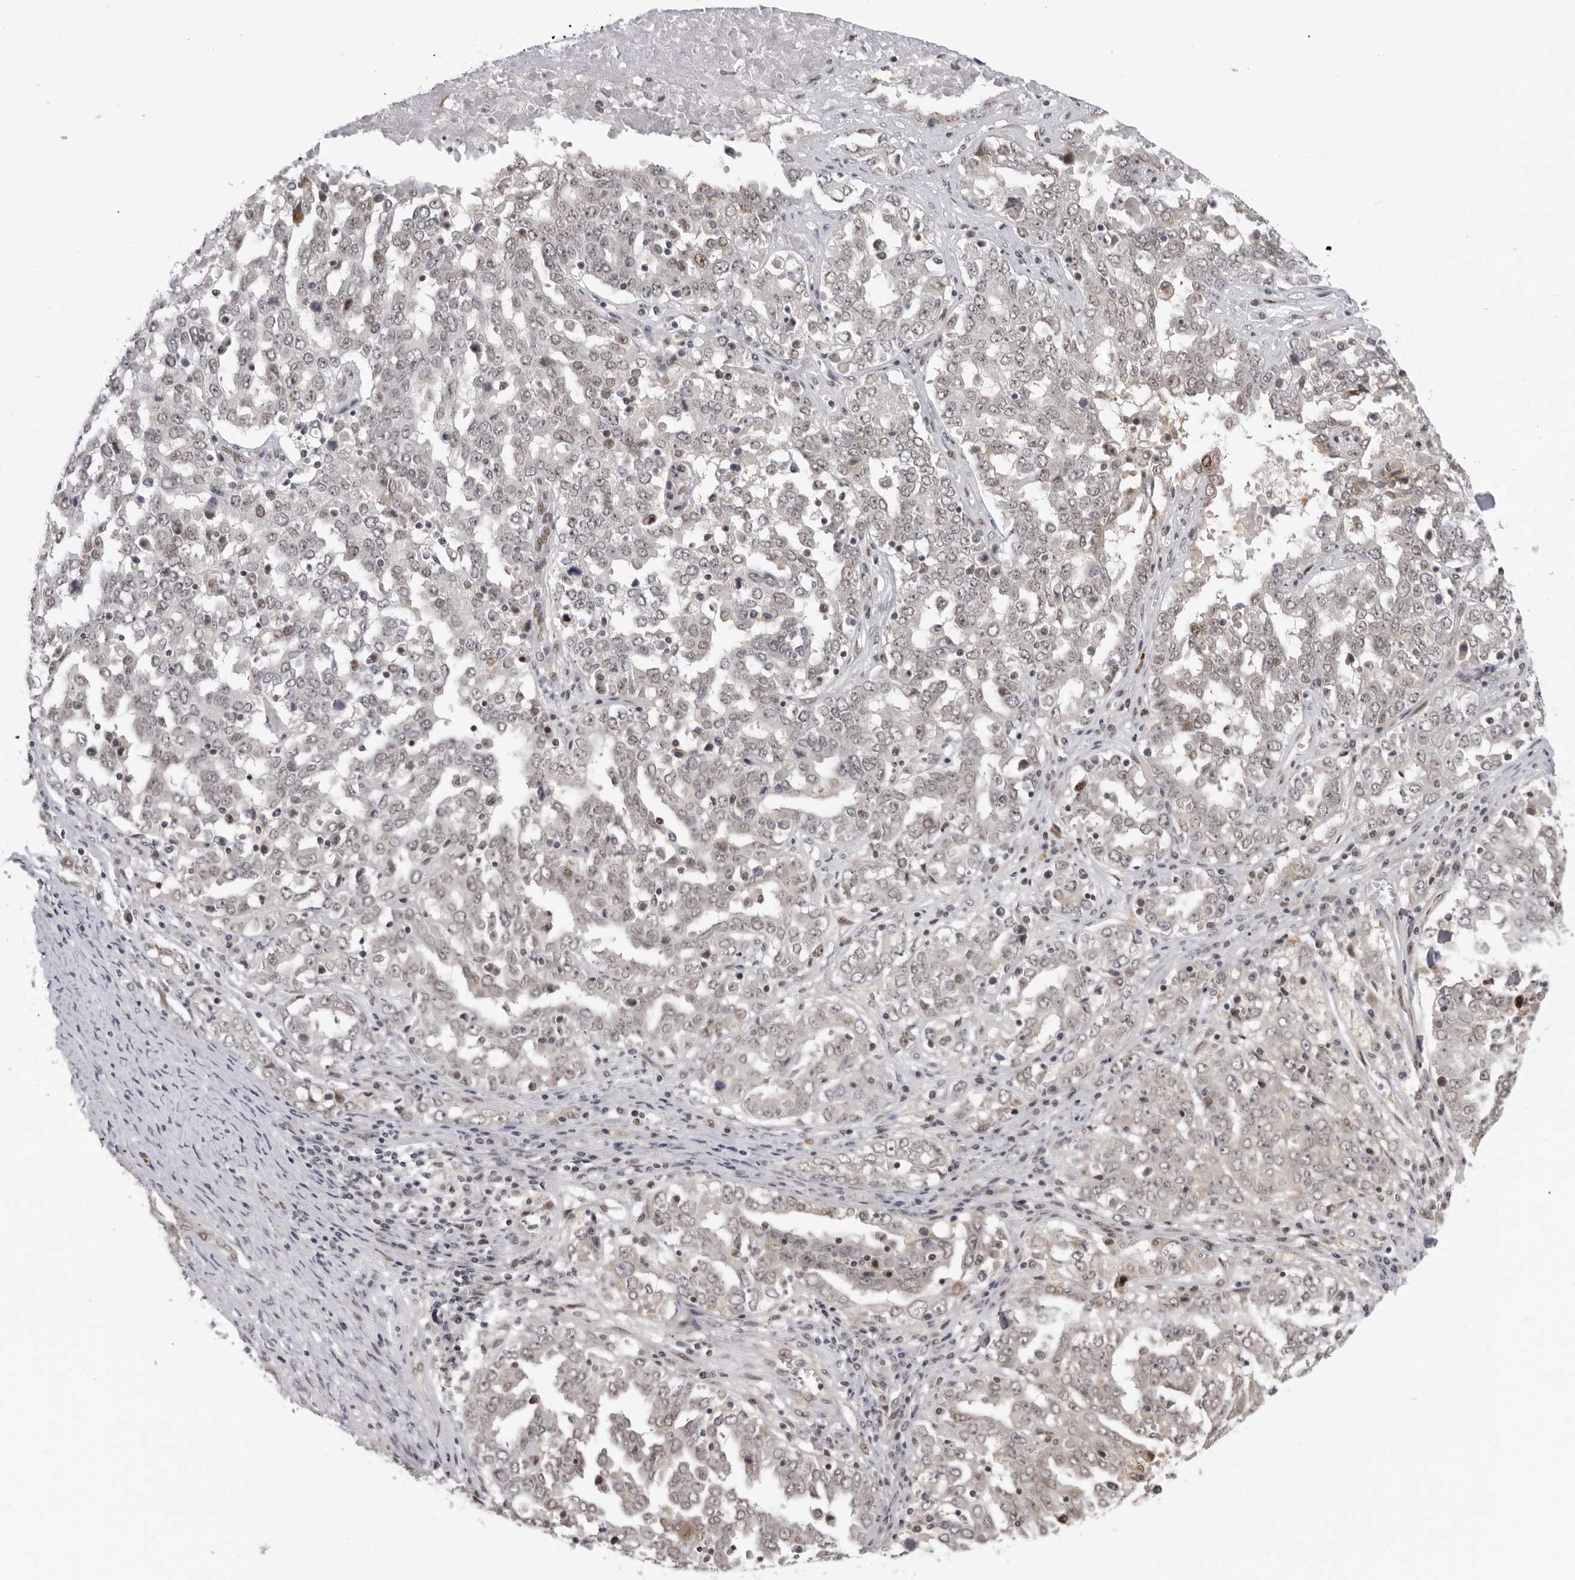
{"staining": {"intensity": "weak", "quantity": "25%-75%", "location": "nuclear"}, "tissue": "ovarian cancer", "cell_type": "Tumor cells", "image_type": "cancer", "snomed": [{"axis": "morphology", "description": "Carcinoma, endometroid"}, {"axis": "topography", "description": "Ovary"}], "caption": "Immunohistochemical staining of human ovarian cancer (endometroid carcinoma) exhibits low levels of weak nuclear expression in about 25%-75% of tumor cells. (Brightfield microscopy of DAB IHC at high magnification).", "gene": "ALPK2", "patient": {"sex": "female", "age": 62}}